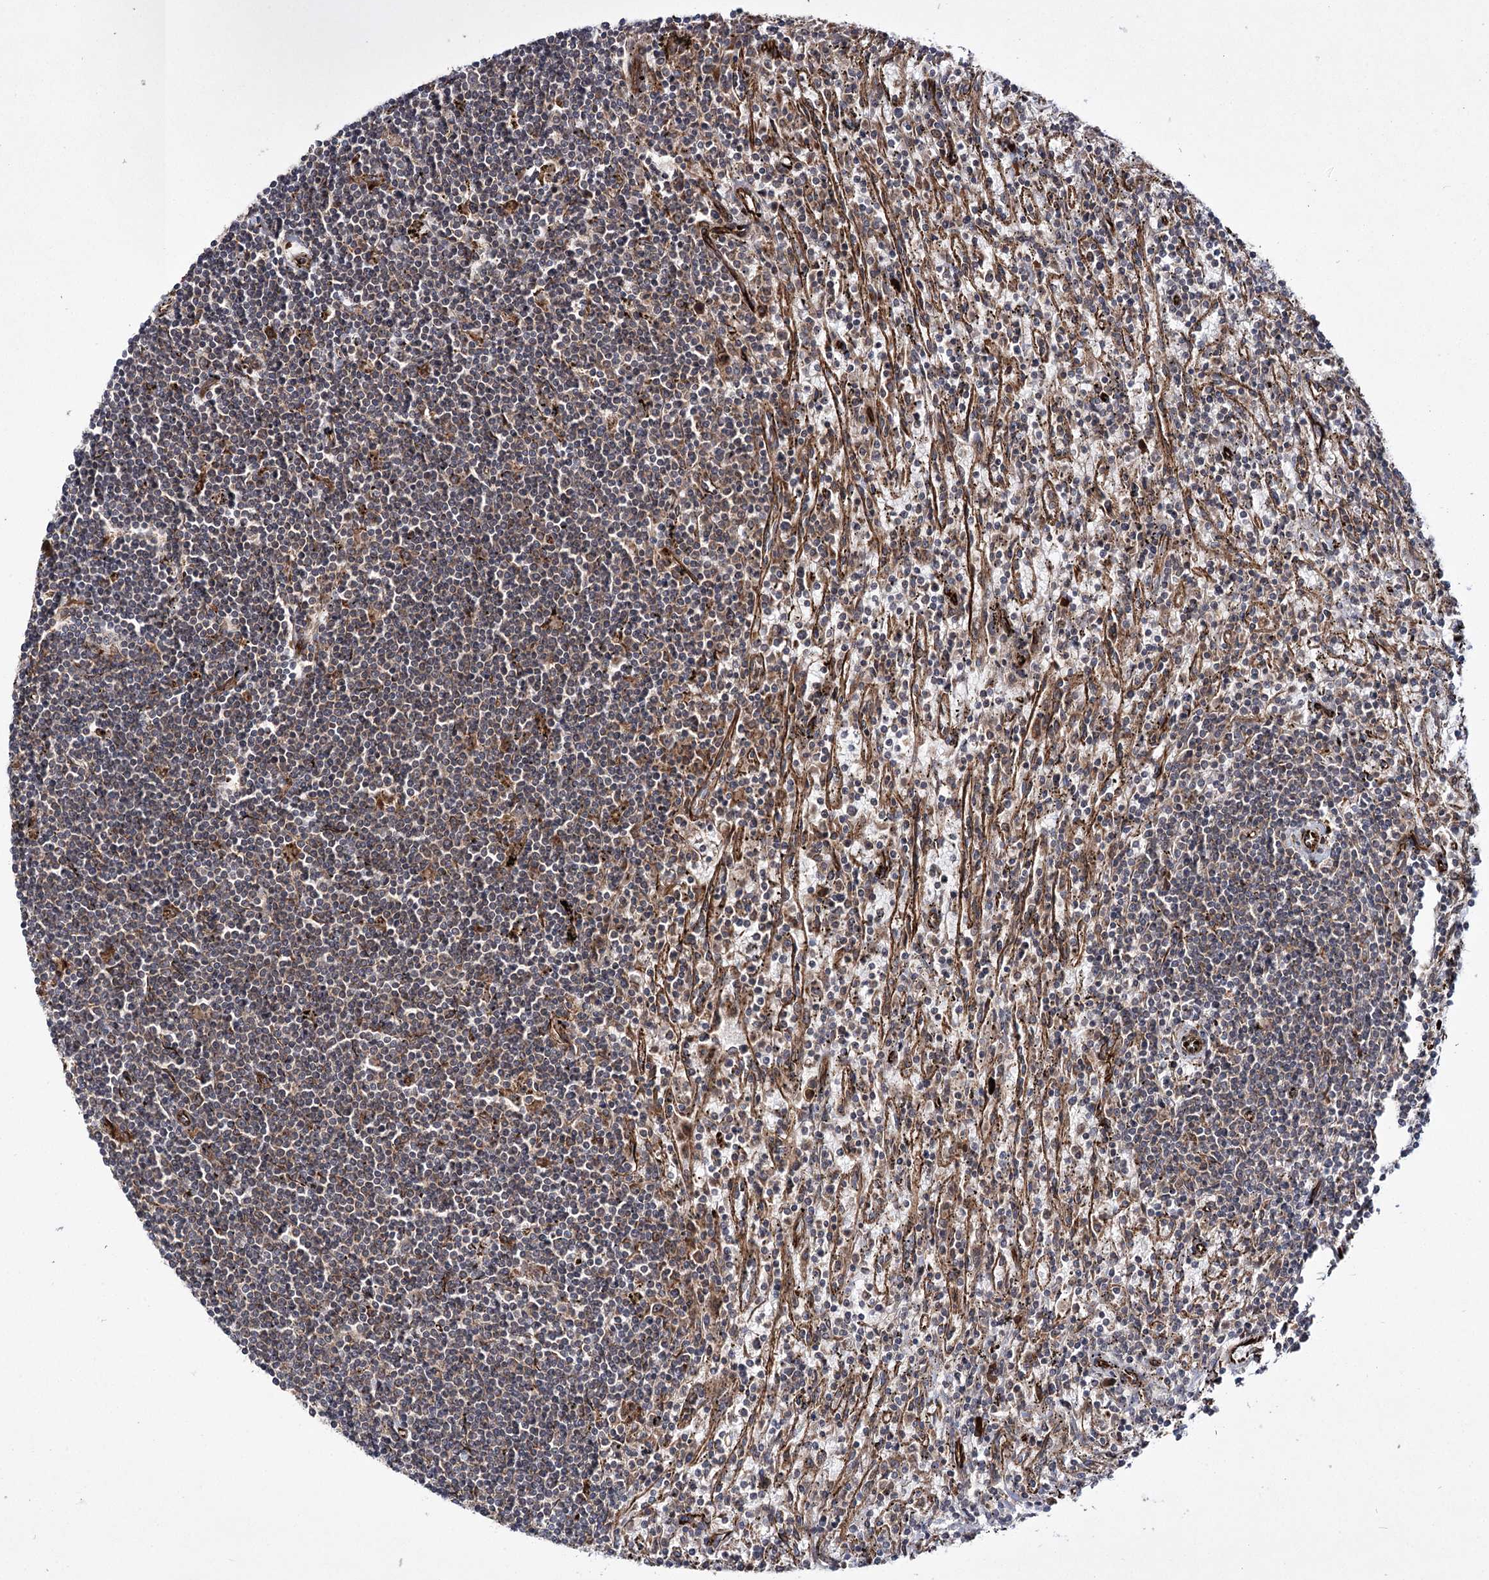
{"staining": {"intensity": "negative", "quantity": "none", "location": "none"}, "tissue": "lymphoma", "cell_type": "Tumor cells", "image_type": "cancer", "snomed": [{"axis": "morphology", "description": "Malignant lymphoma, non-Hodgkin's type, Low grade"}, {"axis": "topography", "description": "Spleen"}], "caption": "An immunohistochemistry (IHC) image of malignant lymphoma, non-Hodgkin's type (low-grade) is shown. There is no staining in tumor cells of malignant lymphoma, non-Hodgkin's type (low-grade).", "gene": "HECTD2", "patient": {"sex": "male", "age": 76}}